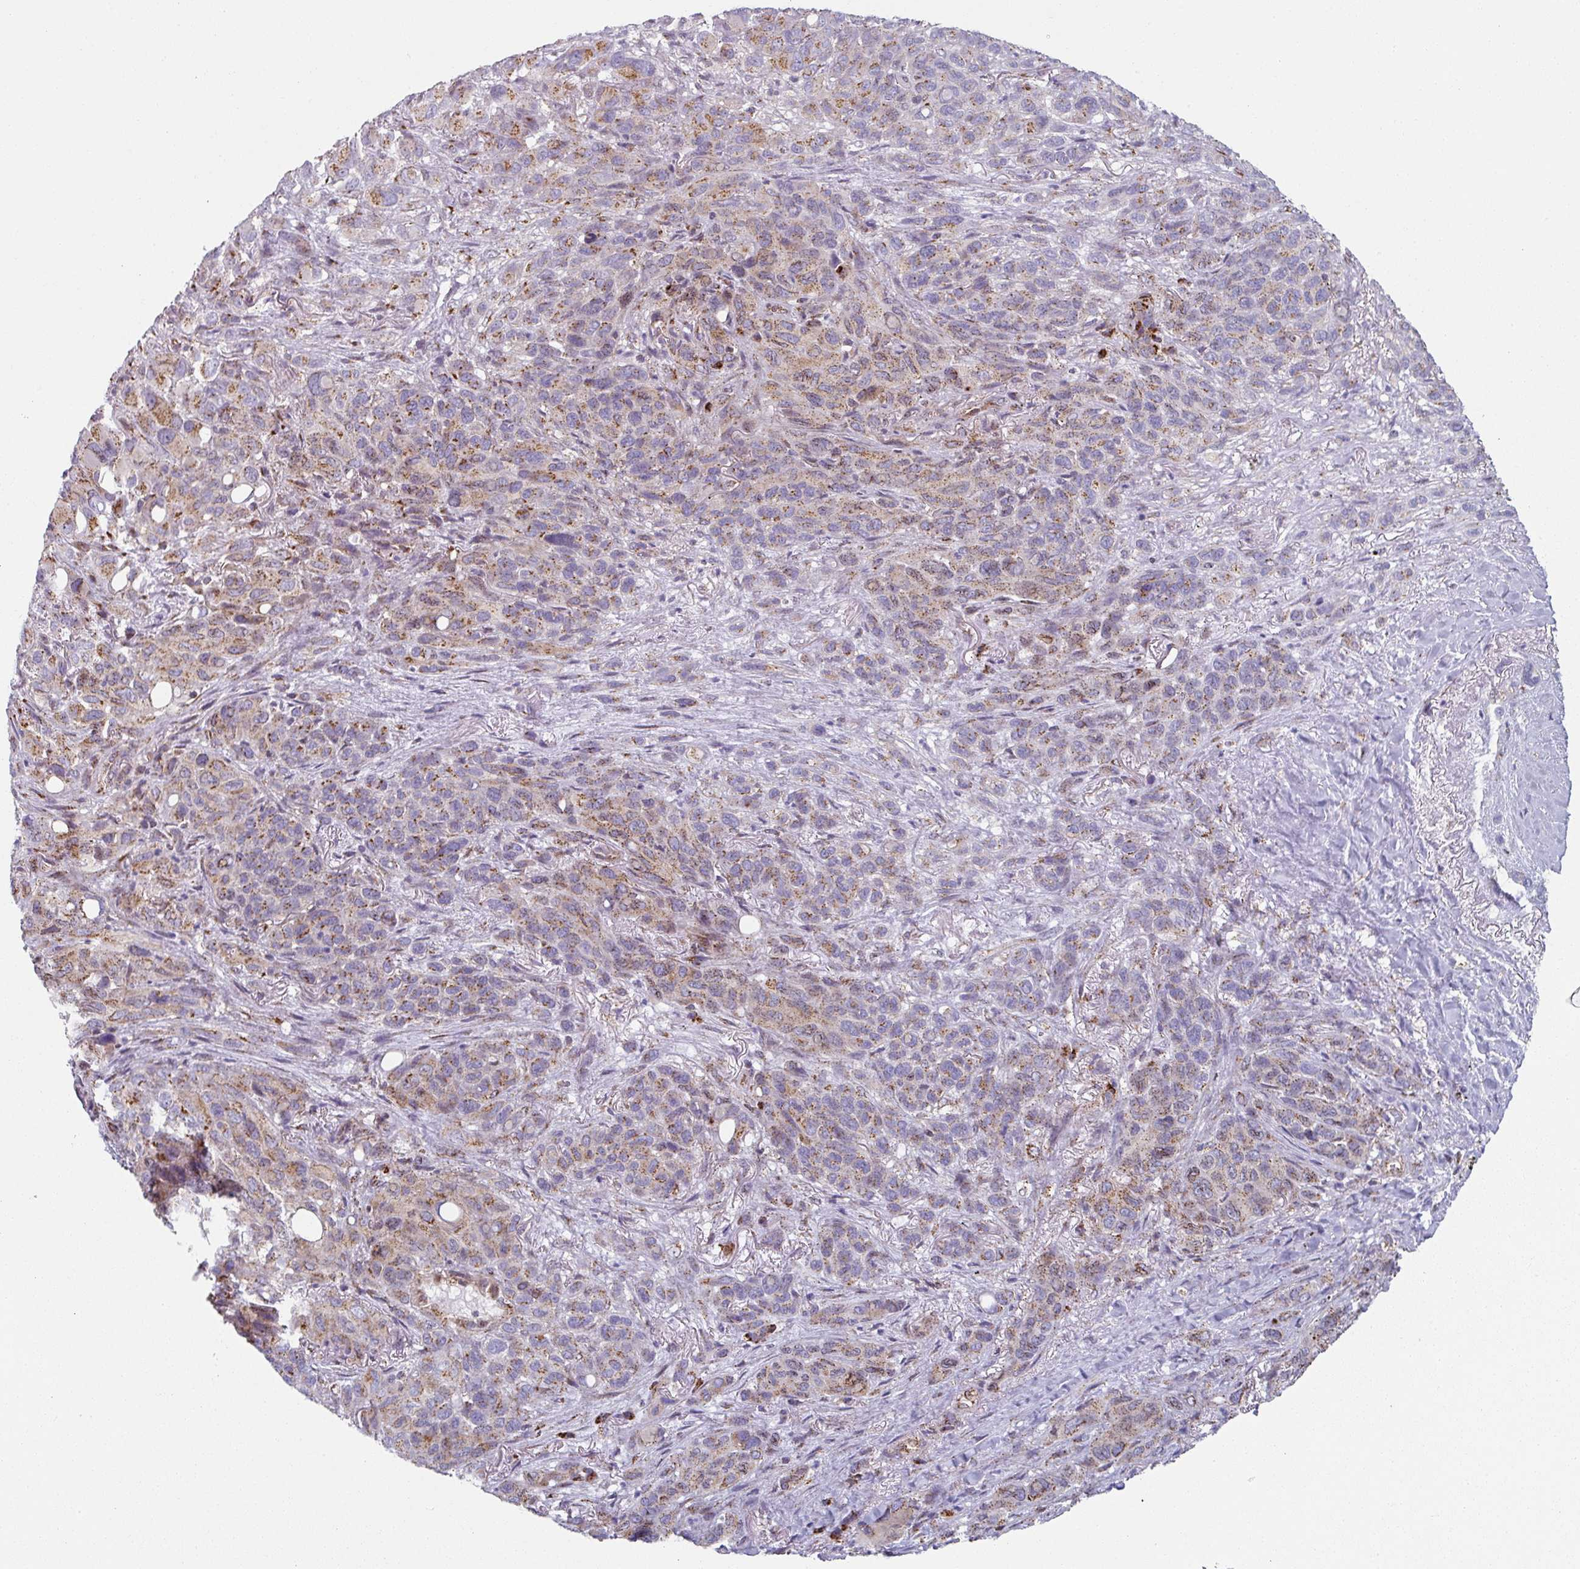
{"staining": {"intensity": "moderate", "quantity": ">75%", "location": "cytoplasmic/membranous"}, "tissue": "melanoma", "cell_type": "Tumor cells", "image_type": "cancer", "snomed": [{"axis": "morphology", "description": "Malignant melanoma, Metastatic site"}, {"axis": "topography", "description": "Lung"}], "caption": "About >75% of tumor cells in human melanoma demonstrate moderate cytoplasmic/membranous protein positivity as visualized by brown immunohistochemical staining.", "gene": "CCDC85B", "patient": {"sex": "male", "age": 48}}